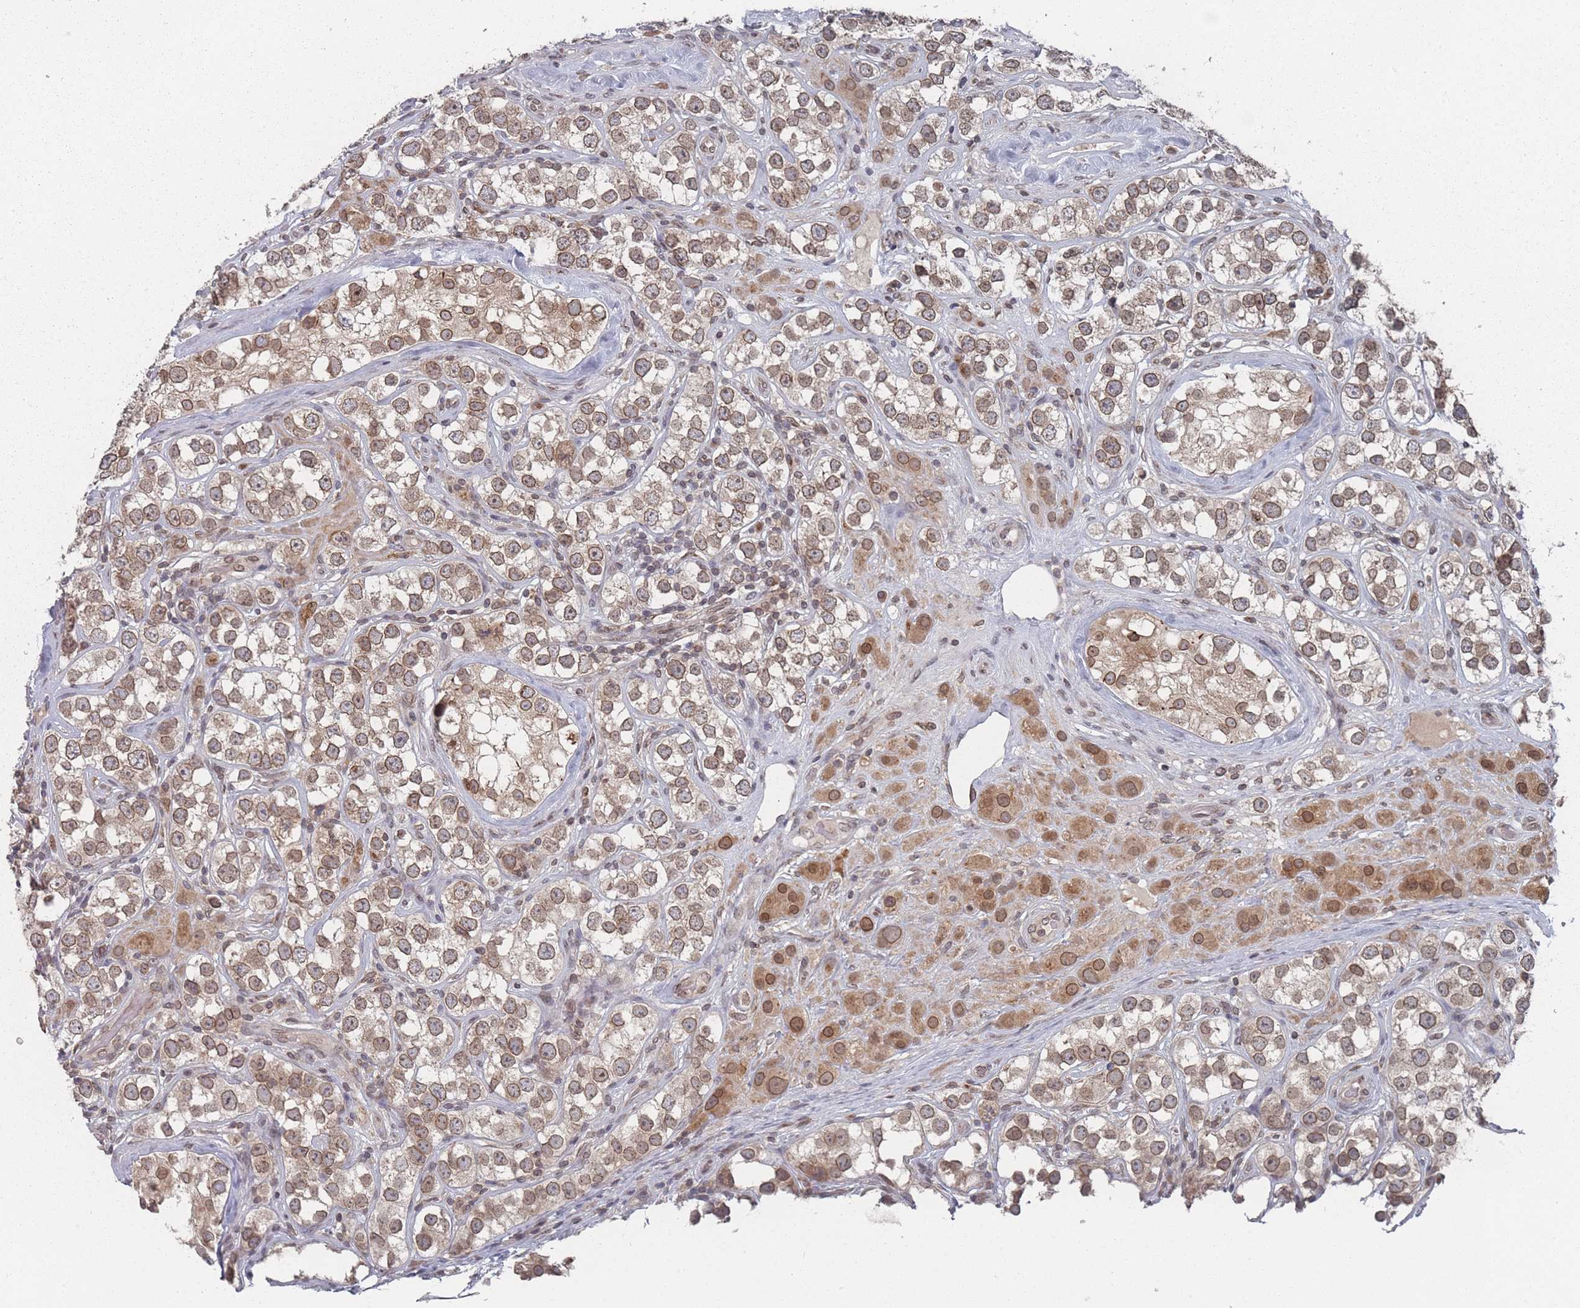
{"staining": {"intensity": "moderate", "quantity": ">75%", "location": "cytoplasmic/membranous,nuclear"}, "tissue": "testis cancer", "cell_type": "Tumor cells", "image_type": "cancer", "snomed": [{"axis": "morphology", "description": "Seminoma, NOS"}, {"axis": "topography", "description": "Testis"}], "caption": "Testis seminoma stained with a protein marker reveals moderate staining in tumor cells.", "gene": "TBC1D25", "patient": {"sex": "male", "age": 28}}